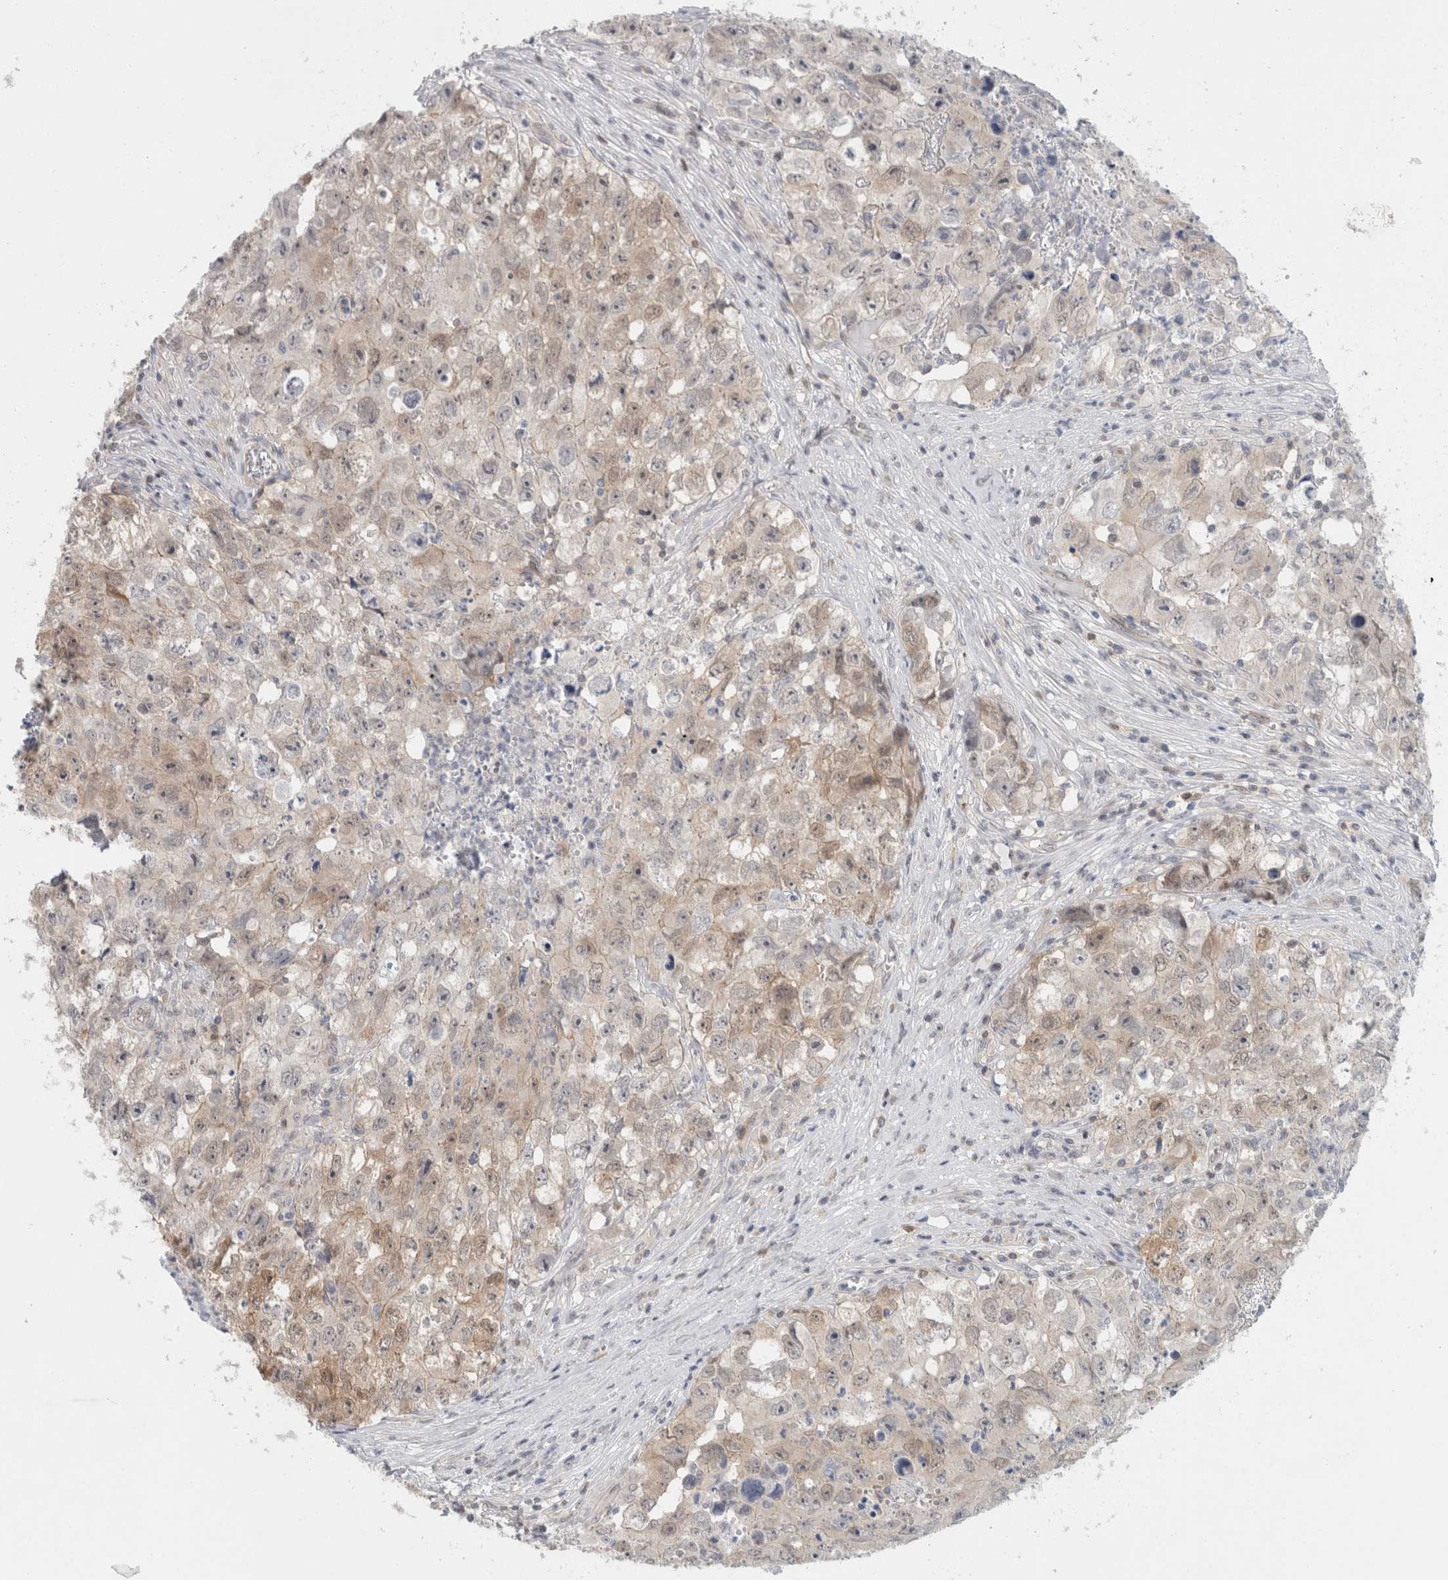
{"staining": {"intensity": "weak", "quantity": "25%-75%", "location": "cytoplasmic/membranous"}, "tissue": "testis cancer", "cell_type": "Tumor cells", "image_type": "cancer", "snomed": [{"axis": "morphology", "description": "Seminoma, NOS"}, {"axis": "morphology", "description": "Carcinoma, Embryonal, NOS"}, {"axis": "topography", "description": "Testis"}], "caption": "Testis cancer stained with DAB (3,3'-diaminobenzidine) IHC reveals low levels of weak cytoplasmic/membranous expression in about 25%-75% of tumor cells.", "gene": "CASP6", "patient": {"sex": "male", "age": 43}}